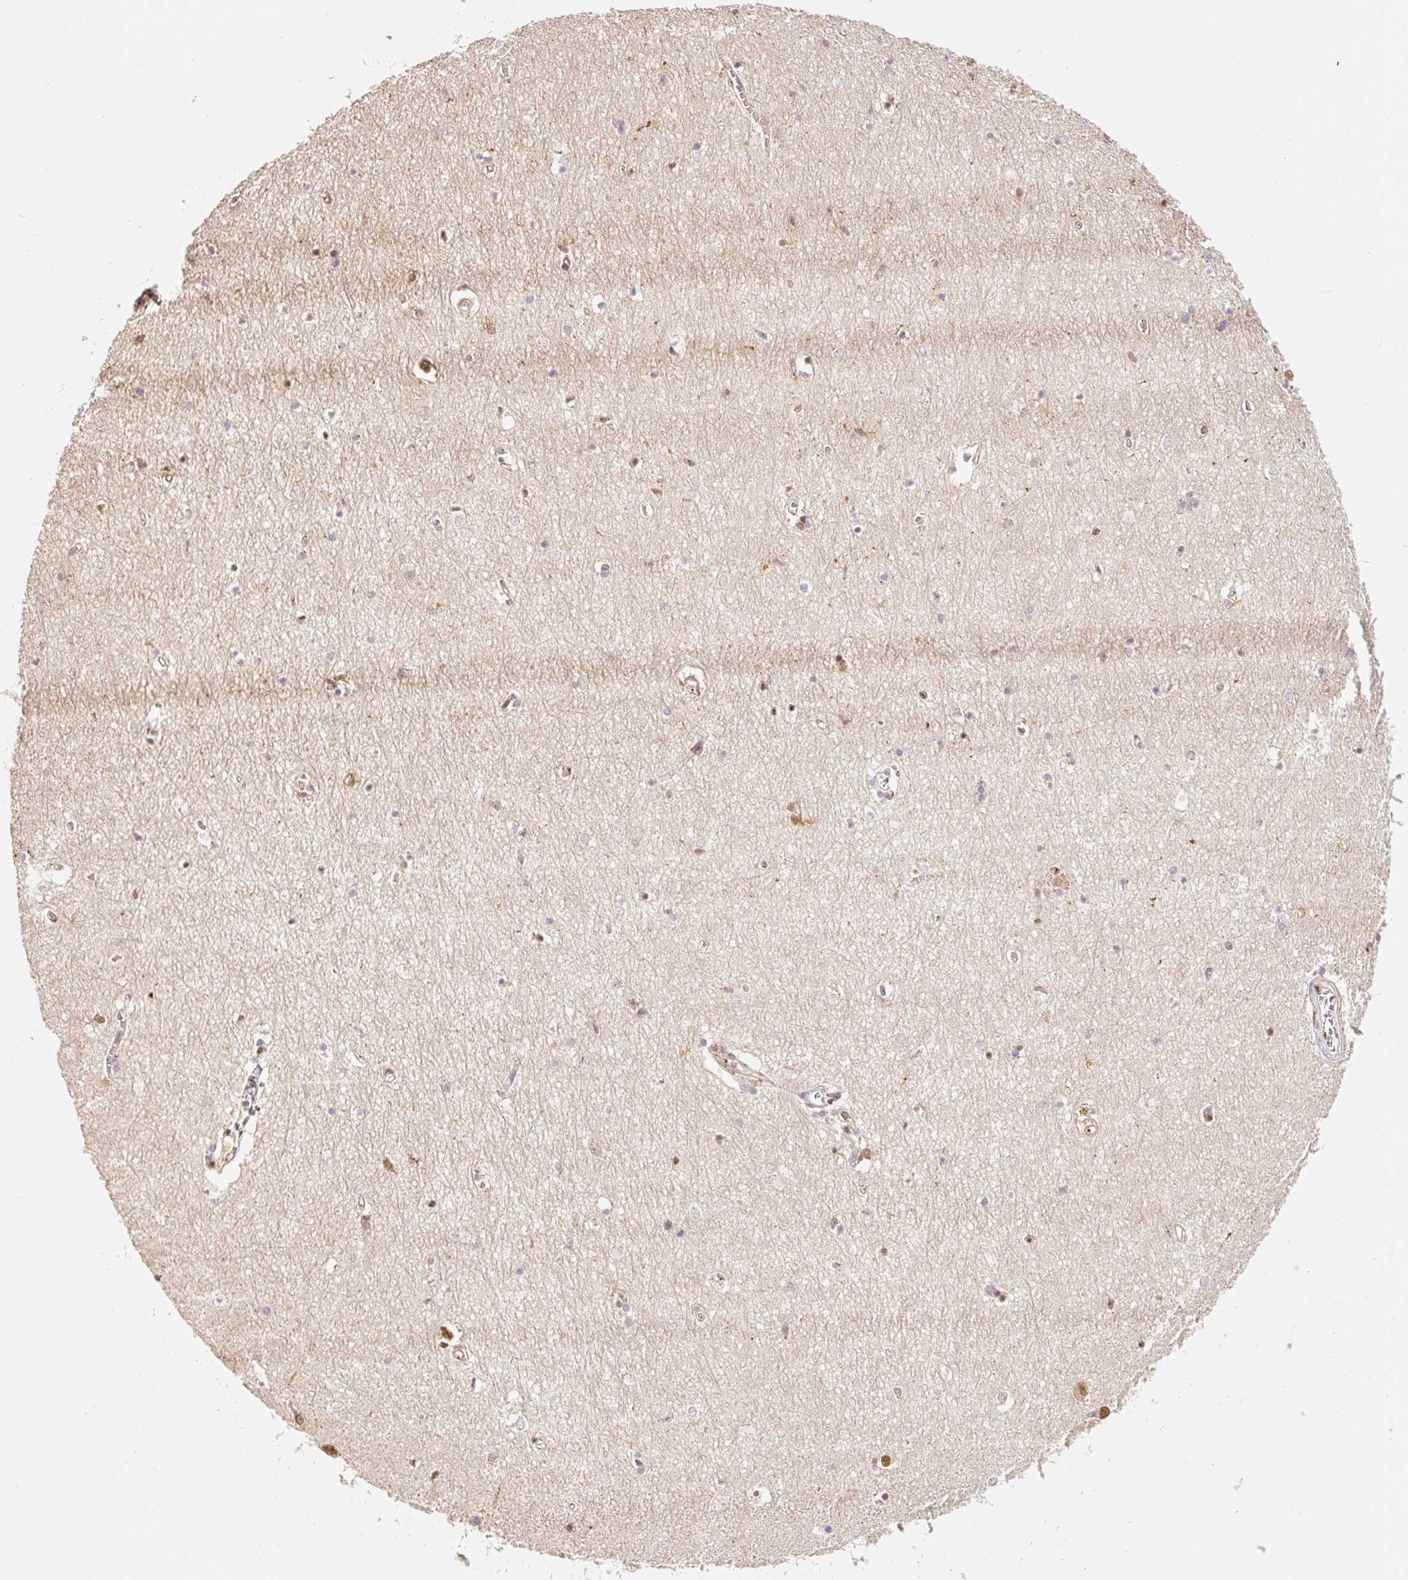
{"staining": {"intensity": "moderate", "quantity": "<25%", "location": "nuclear"}, "tissue": "hippocampus", "cell_type": "Glial cells", "image_type": "normal", "snomed": [{"axis": "morphology", "description": "Normal tissue, NOS"}, {"axis": "topography", "description": "Hippocampus"}], "caption": "IHC micrograph of benign human hippocampus stained for a protein (brown), which reveals low levels of moderate nuclear positivity in approximately <25% of glial cells.", "gene": "GPR139", "patient": {"sex": "female", "age": 64}}